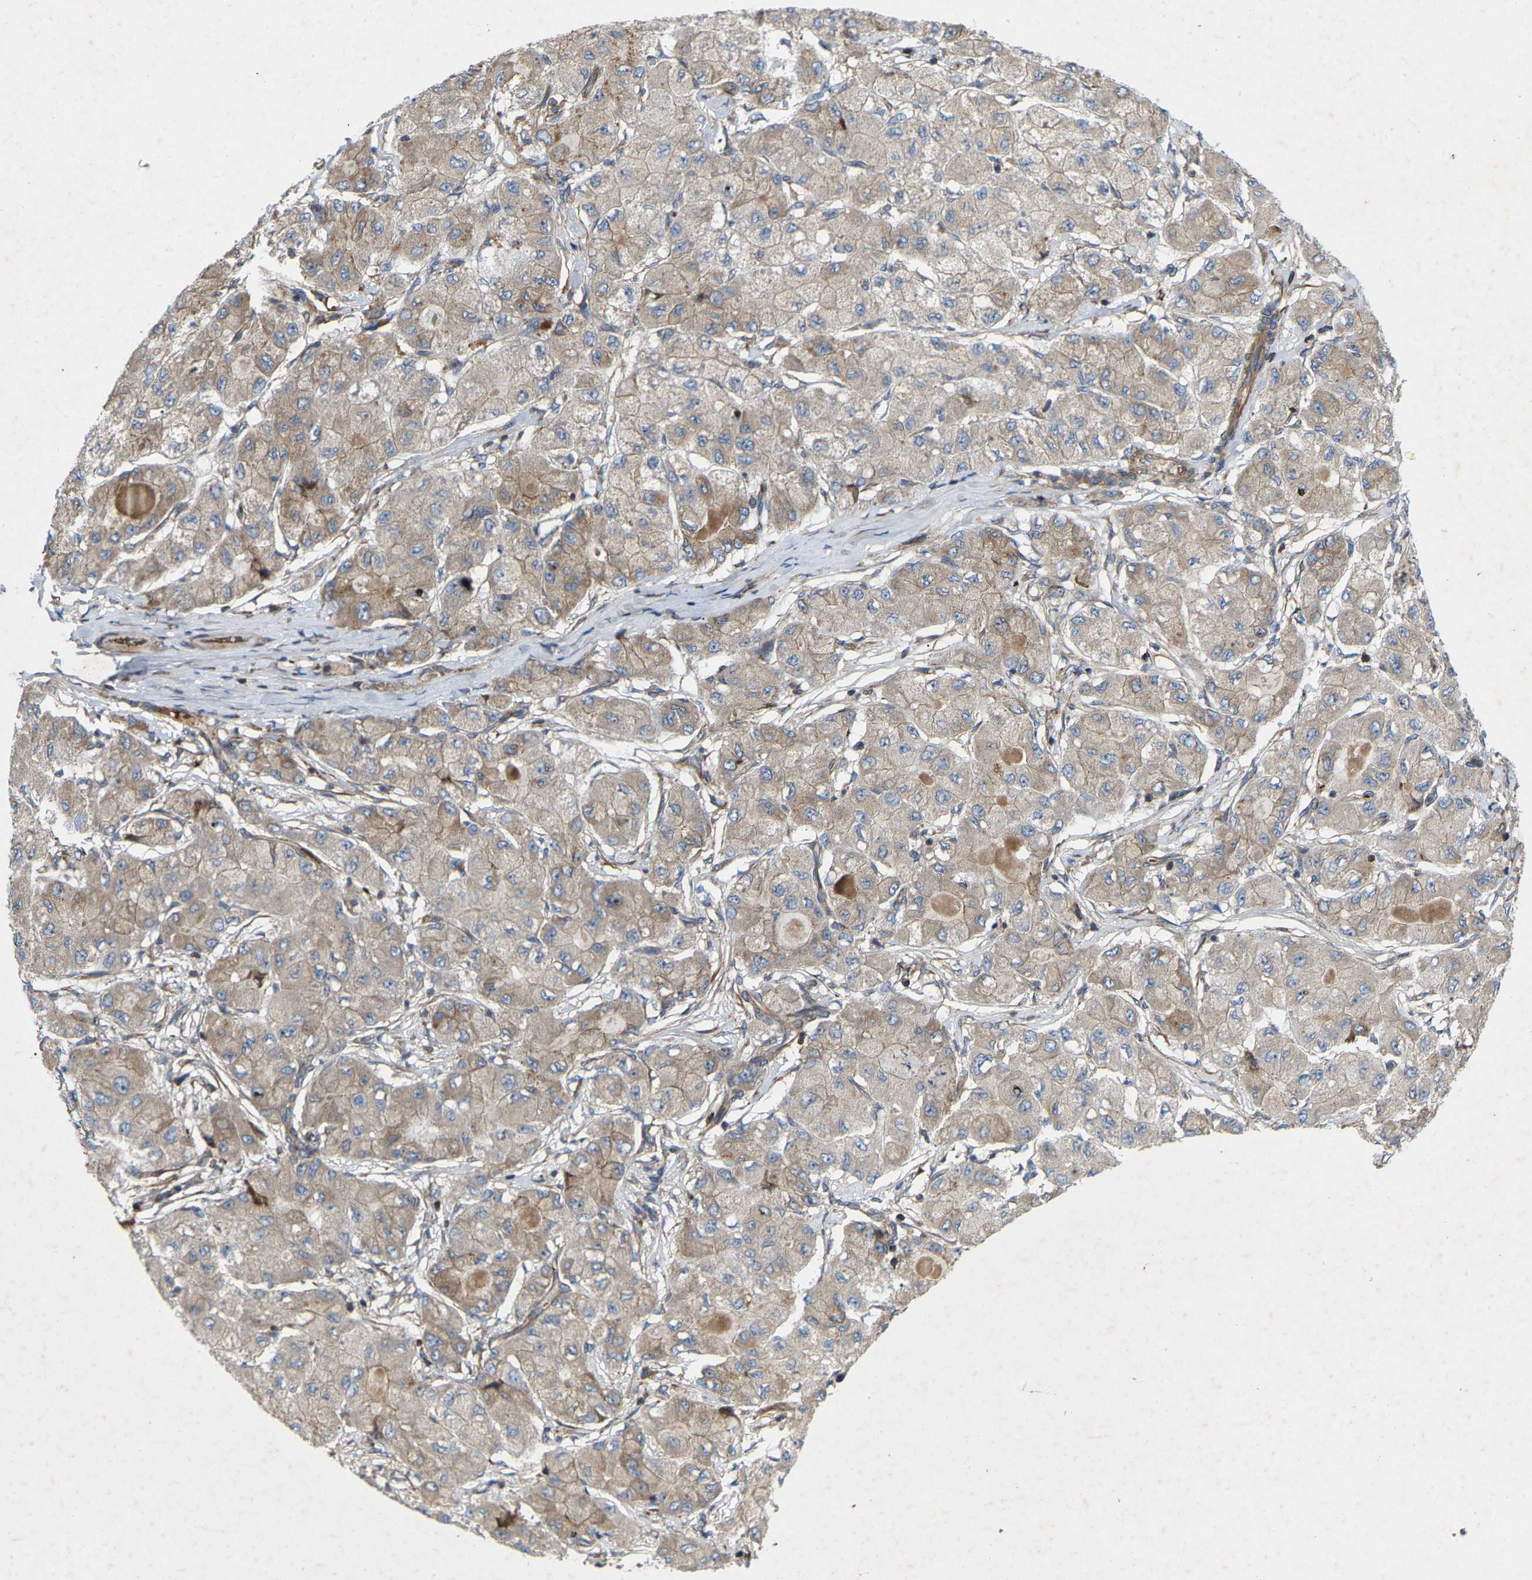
{"staining": {"intensity": "weak", "quantity": ">75%", "location": "cytoplasmic/membranous"}, "tissue": "liver cancer", "cell_type": "Tumor cells", "image_type": "cancer", "snomed": [{"axis": "morphology", "description": "Carcinoma, Hepatocellular, NOS"}, {"axis": "topography", "description": "Liver"}], "caption": "Immunohistochemical staining of human liver hepatocellular carcinoma reveals weak cytoplasmic/membranous protein staining in about >75% of tumor cells.", "gene": "TOR1B", "patient": {"sex": "male", "age": 80}}